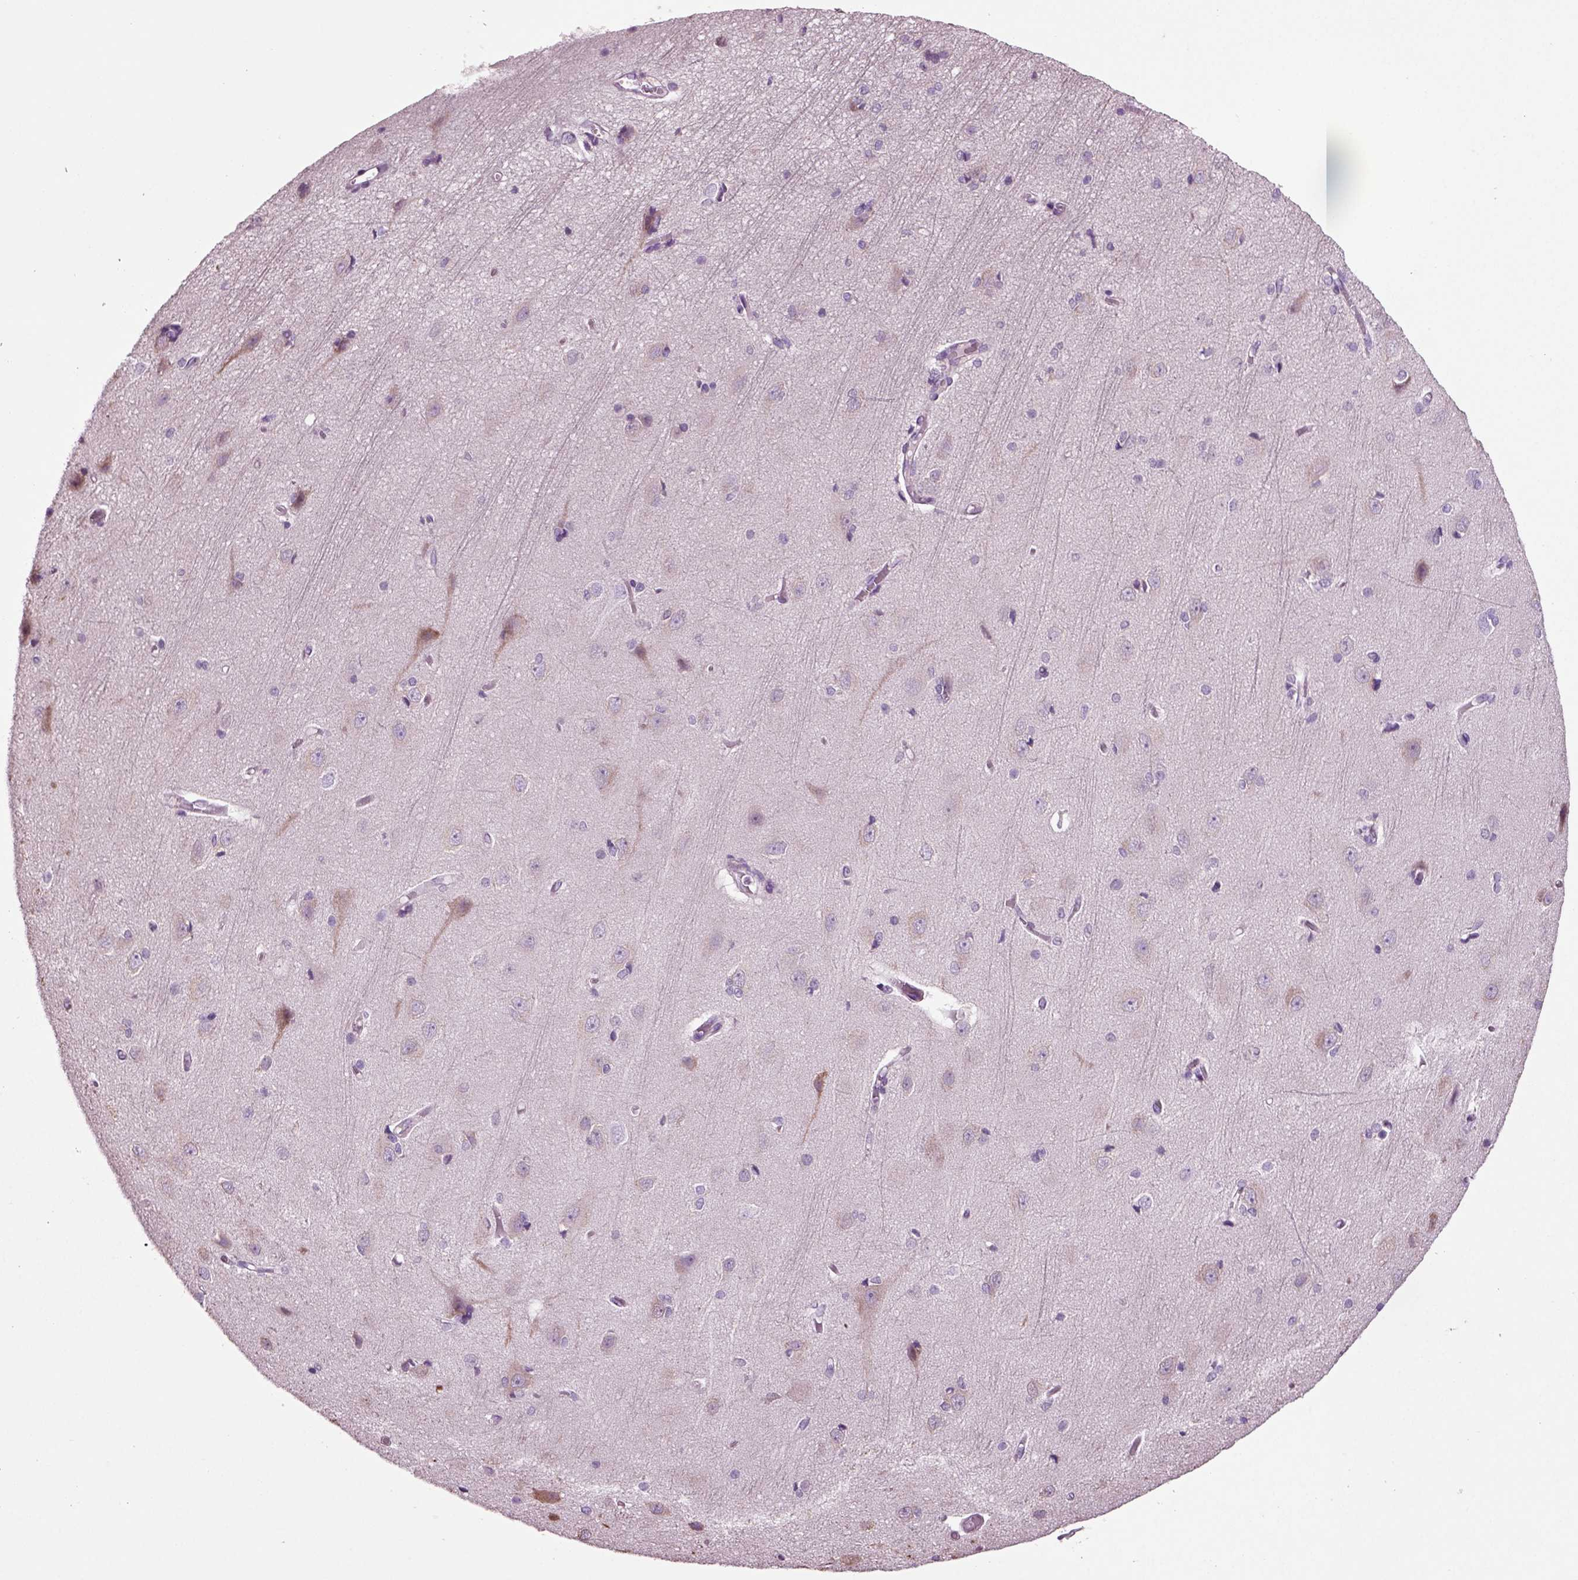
{"staining": {"intensity": "negative", "quantity": "none", "location": "none"}, "tissue": "cerebral cortex", "cell_type": "Endothelial cells", "image_type": "normal", "snomed": [{"axis": "morphology", "description": "Normal tissue, NOS"}, {"axis": "topography", "description": "Cerebral cortex"}], "caption": "High magnification brightfield microscopy of benign cerebral cortex stained with DAB (brown) and counterstained with hematoxylin (blue): endothelial cells show no significant positivity.", "gene": "ARID3A", "patient": {"sex": "male", "age": 37}}